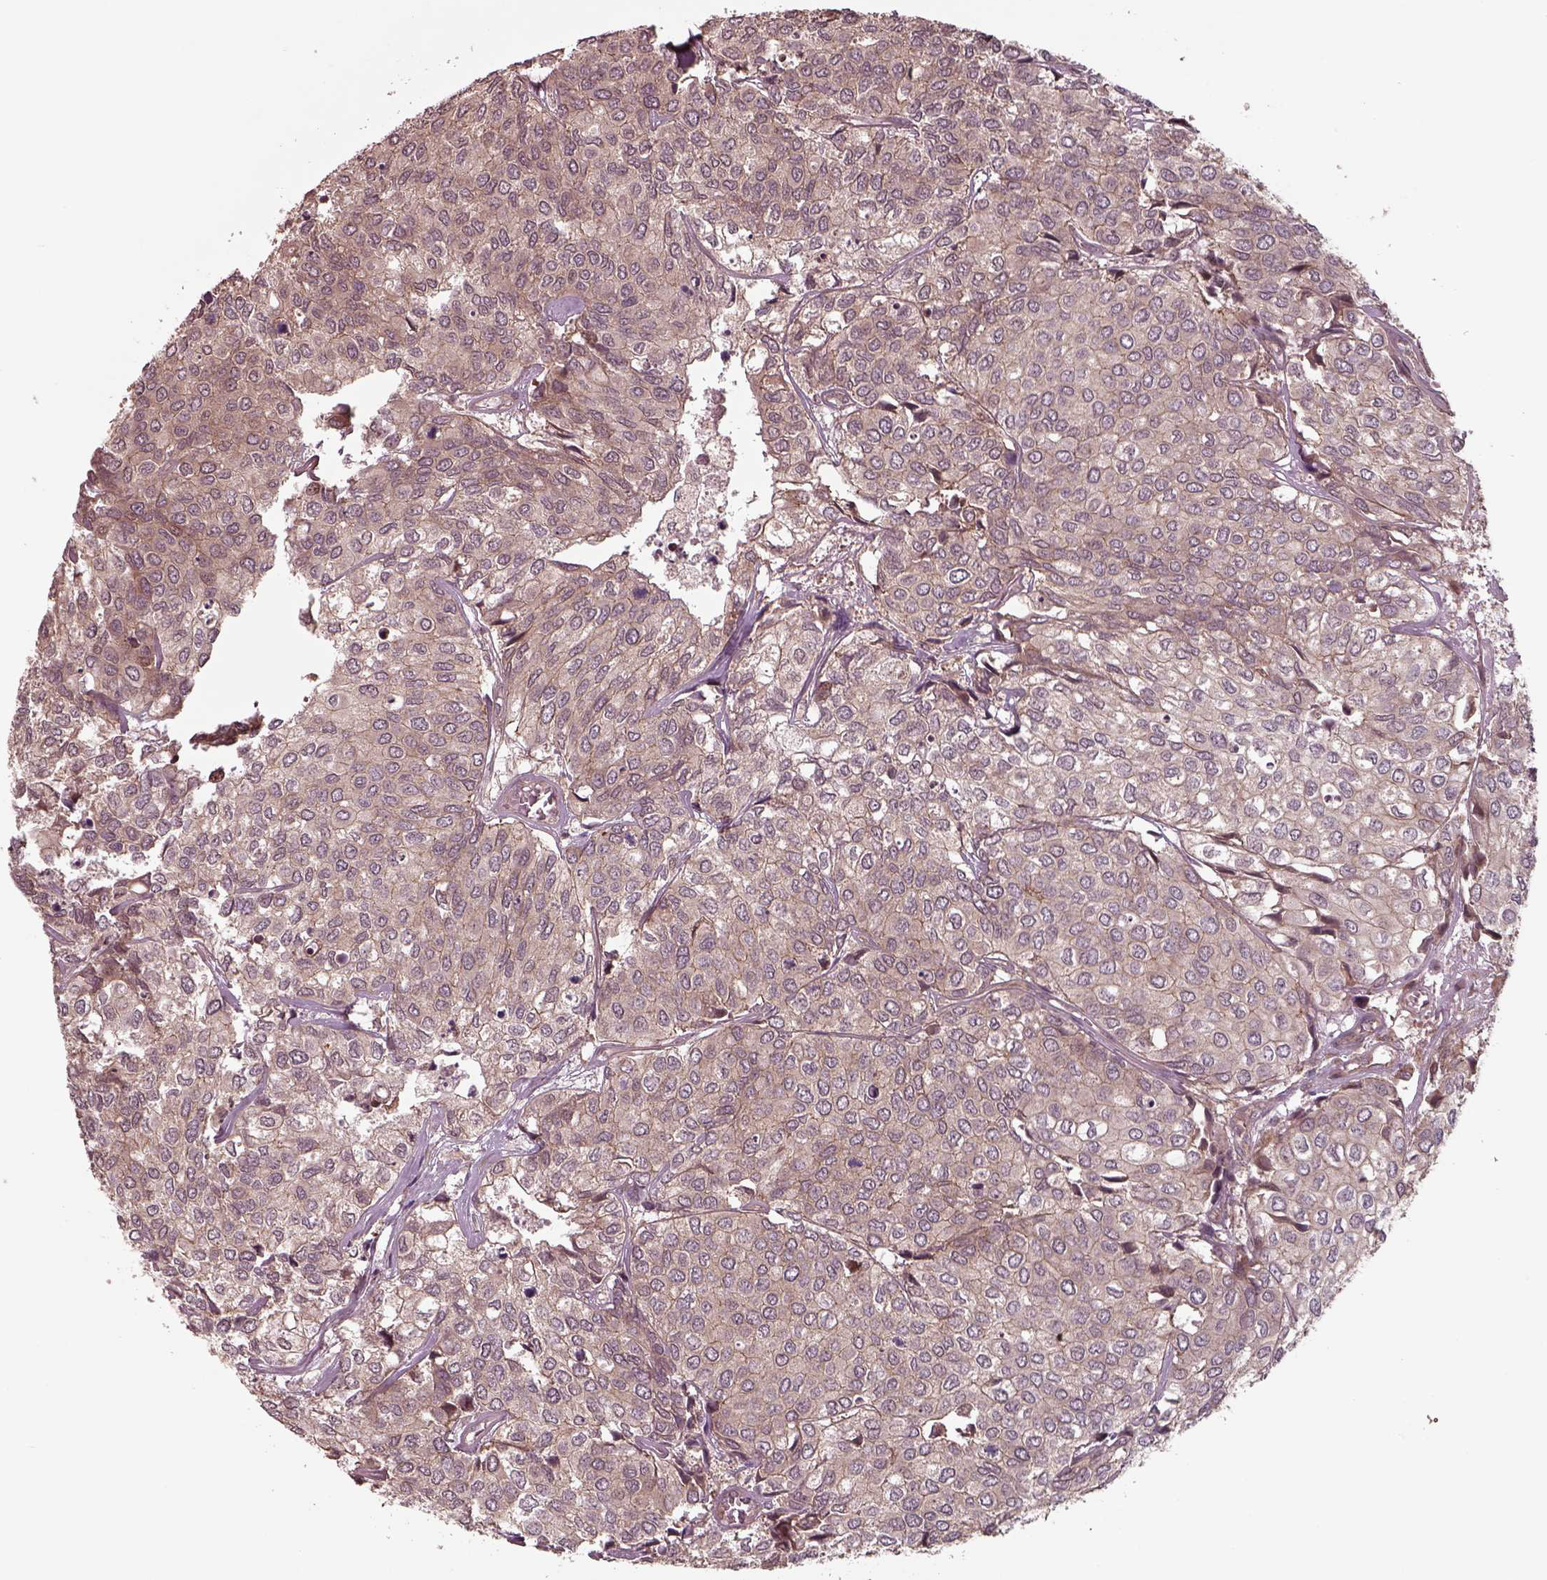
{"staining": {"intensity": "weak", "quantity": "<25%", "location": "cytoplasmic/membranous"}, "tissue": "urothelial cancer", "cell_type": "Tumor cells", "image_type": "cancer", "snomed": [{"axis": "morphology", "description": "Urothelial carcinoma, High grade"}, {"axis": "topography", "description": "Urinary bladder"}], "caption": "This is a histopathology image of immunohistochemistry (IHC) staining of urothelial cancer, which shows no staining in tumor cells.", "gene": "CHMP3", "patient": {"sex": "male", "age": 73}}